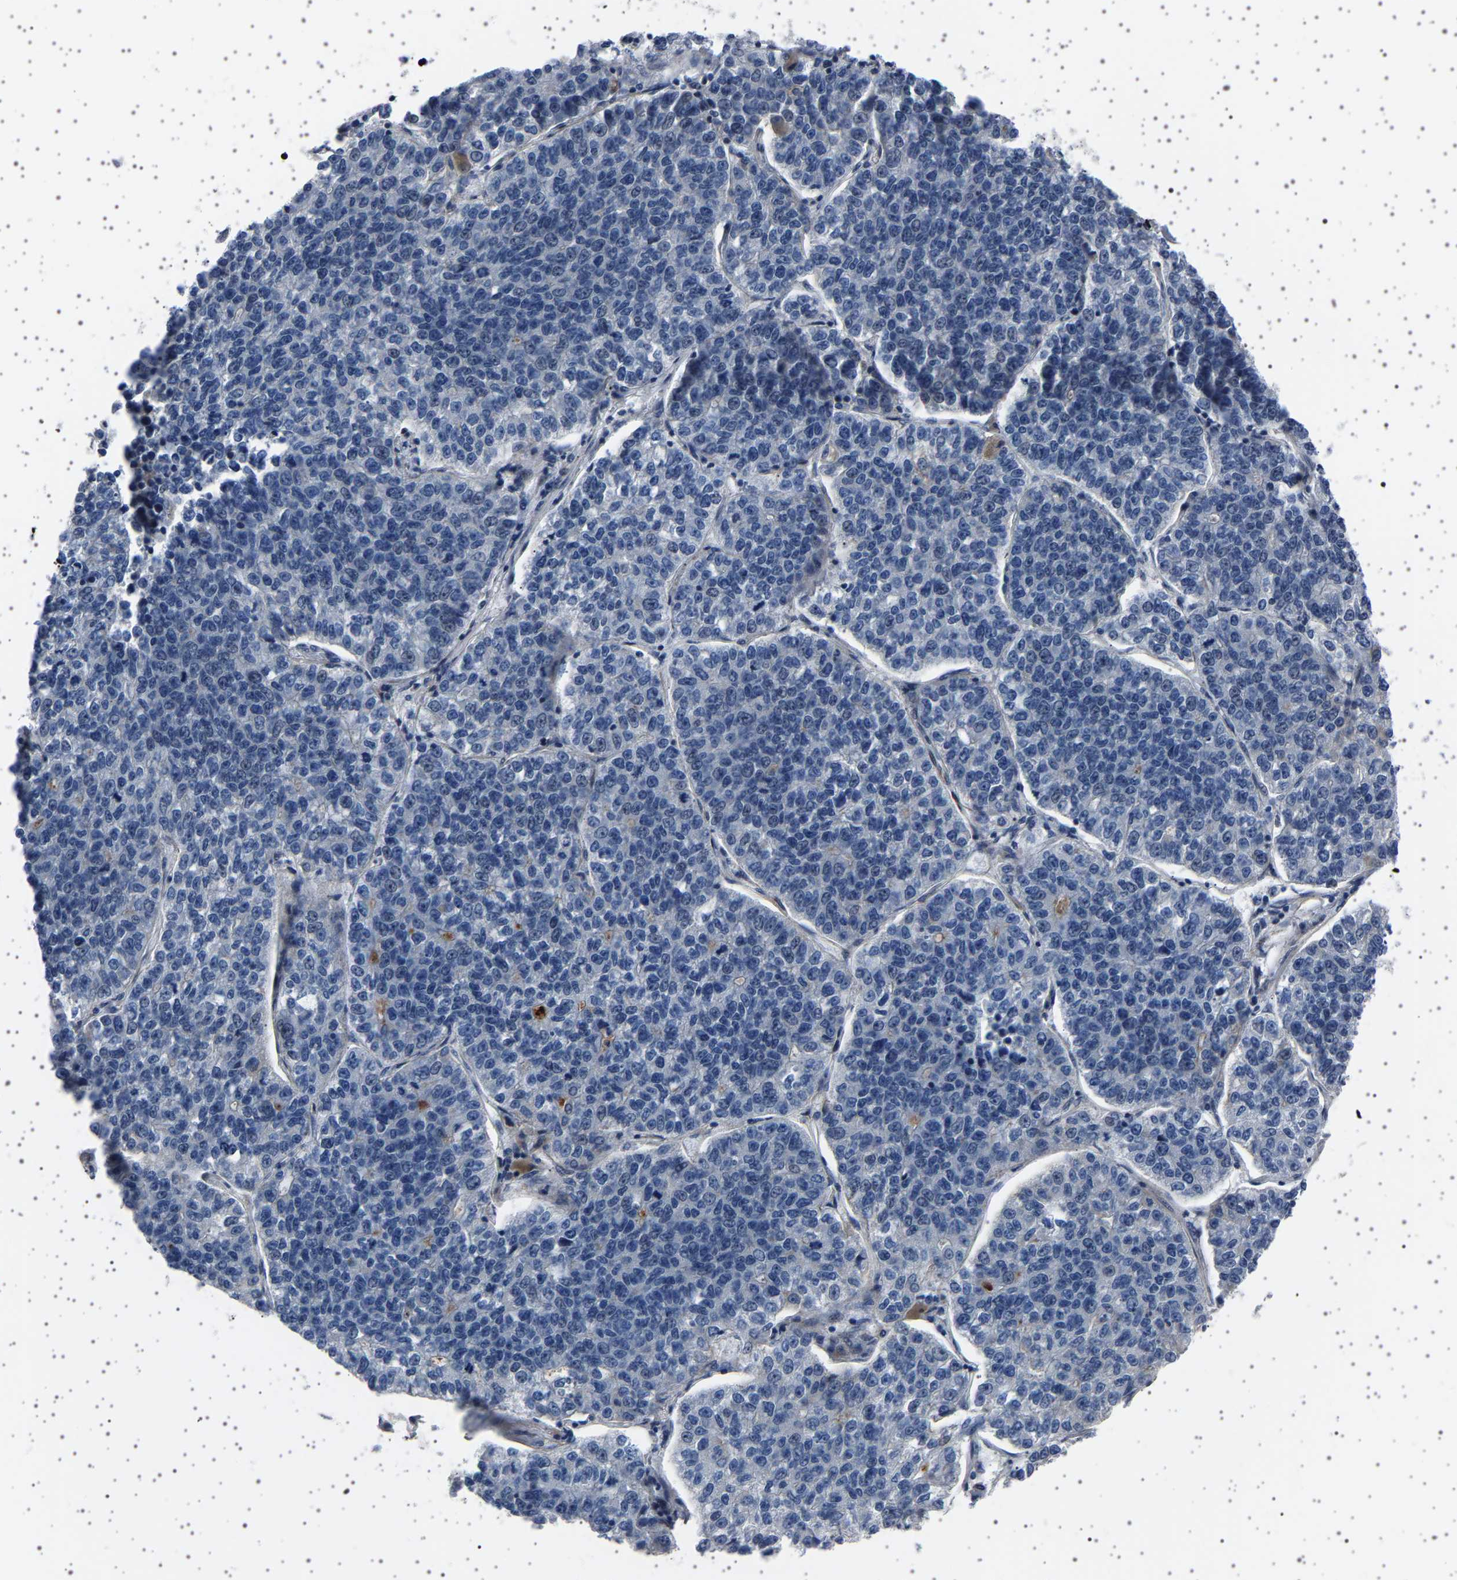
{"staining": {"intensity": "negative", "quantity": "none", "location": "none"}, "tissue": "lung cancer", "cell_type": "Tumor cells", "image_type": "cancer", "snomed": [{"axis": "morphology", "description": "Adenocarcinoma, NOS"}, {"axis": "topography", "description": "Lung"}], "caption": "DAB (3,3'-diaminobenzidine) immunohistochemical staining of lung cancer (adenocarcinoma) demonstrates no significant positivity in tumor cells. The staining was performed using DAB to visualize the protein expression in brown, while the nuclei were stained in blue with hematoxylin (Magnification: 20x).", "gene": "PAK5", "patient": {"sex": "male", "age": 49}}